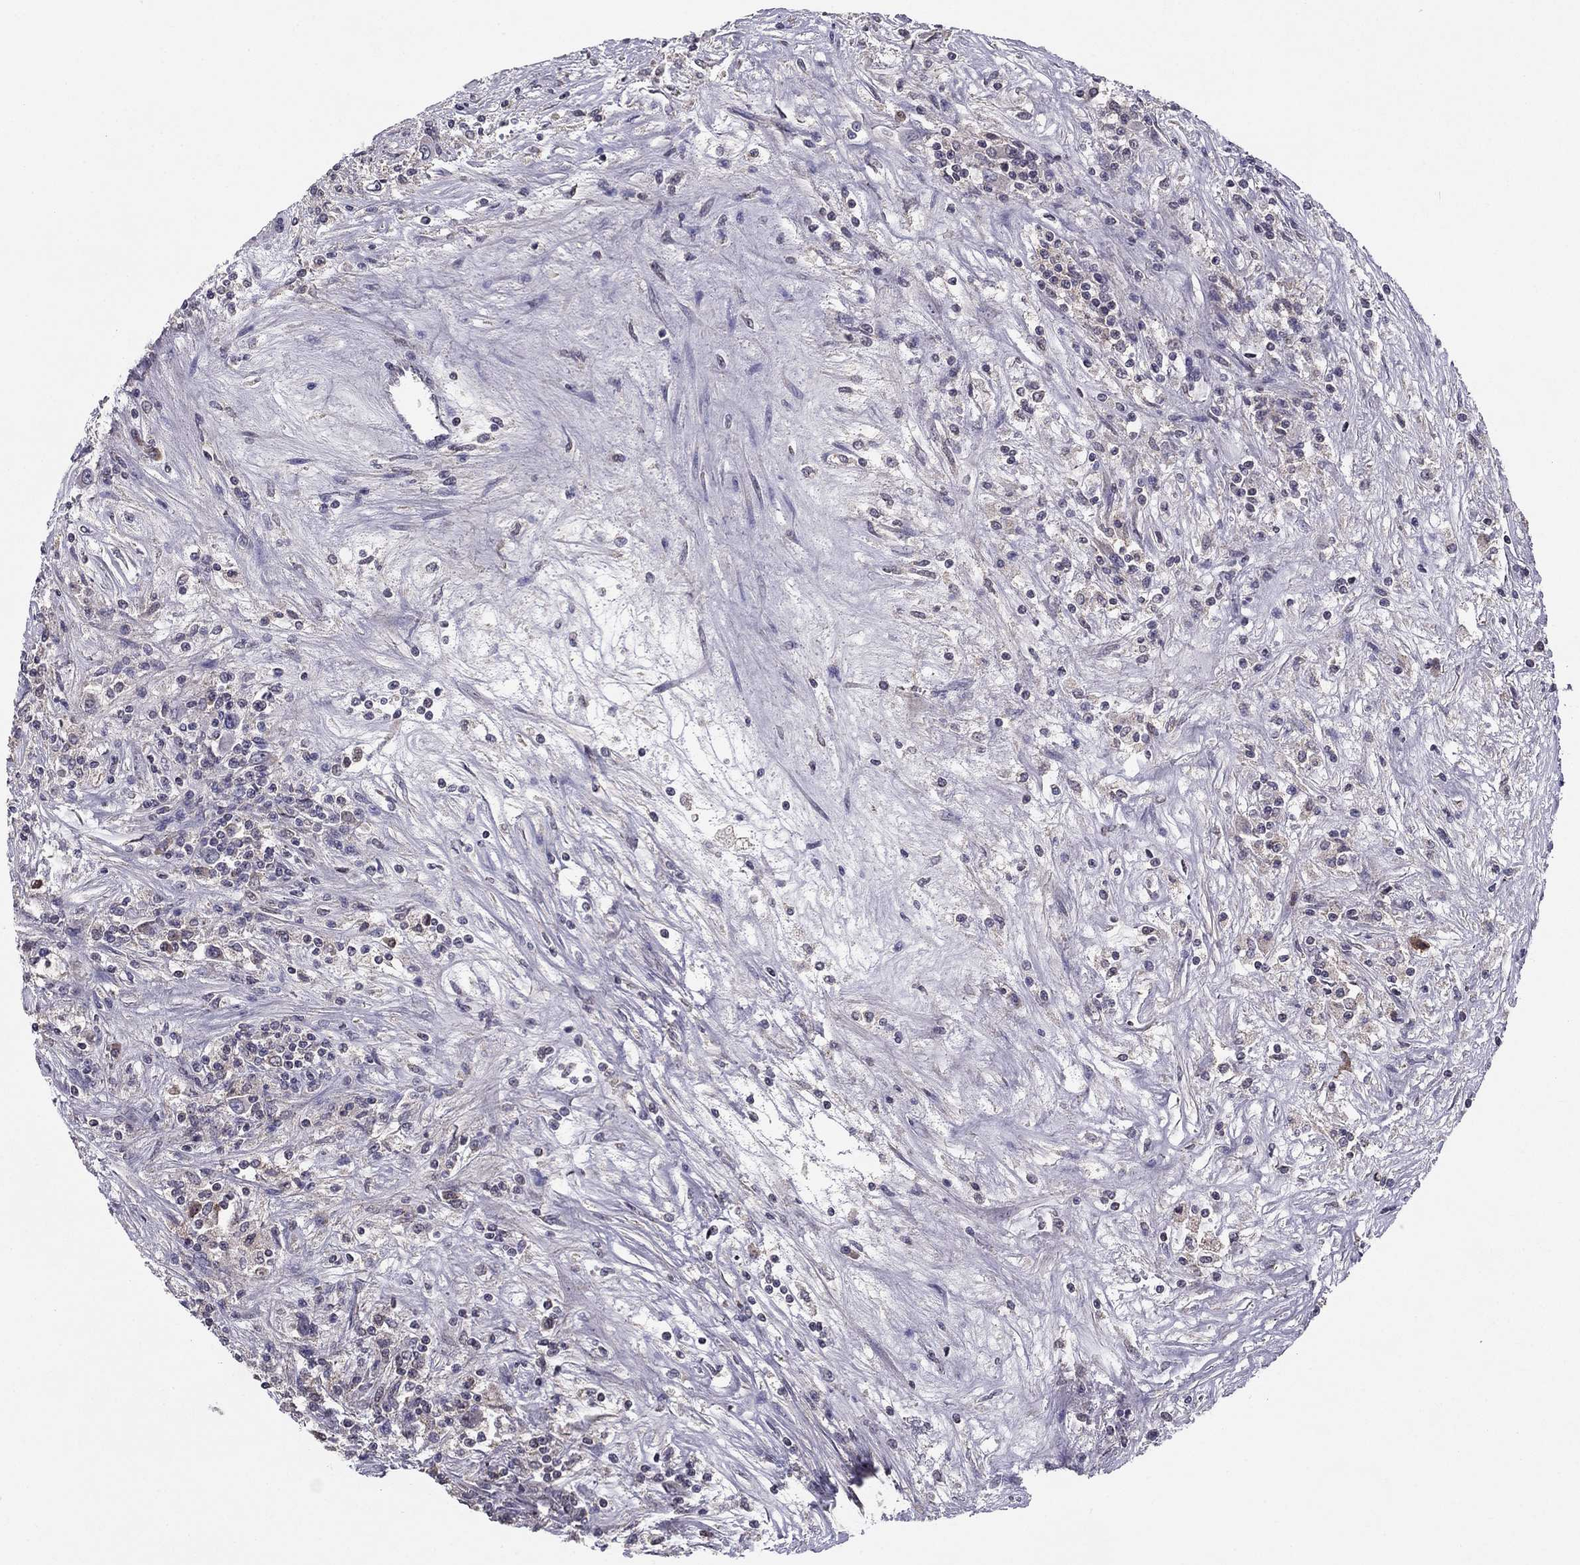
{"staining": {"intensity": "negative", "quantity": "none", "location": "none"}, "tissue": "renal cancer", "cell_type": "Tumor cells", "image_type": "cancer", "snomed": [{"axis": "morphology", "description": "Adenocarcinoma, NOS"}, {"axis": "topography", "description": "Kidney"}], "caption": "Immunohistochemistry (IHC) image of neoplastic tissue: human renal cancer stained with DAB reveals no significant protein expression in tumor cells.", "gene": "HCN1", "patient": {"sex": "female", "age": 67}}